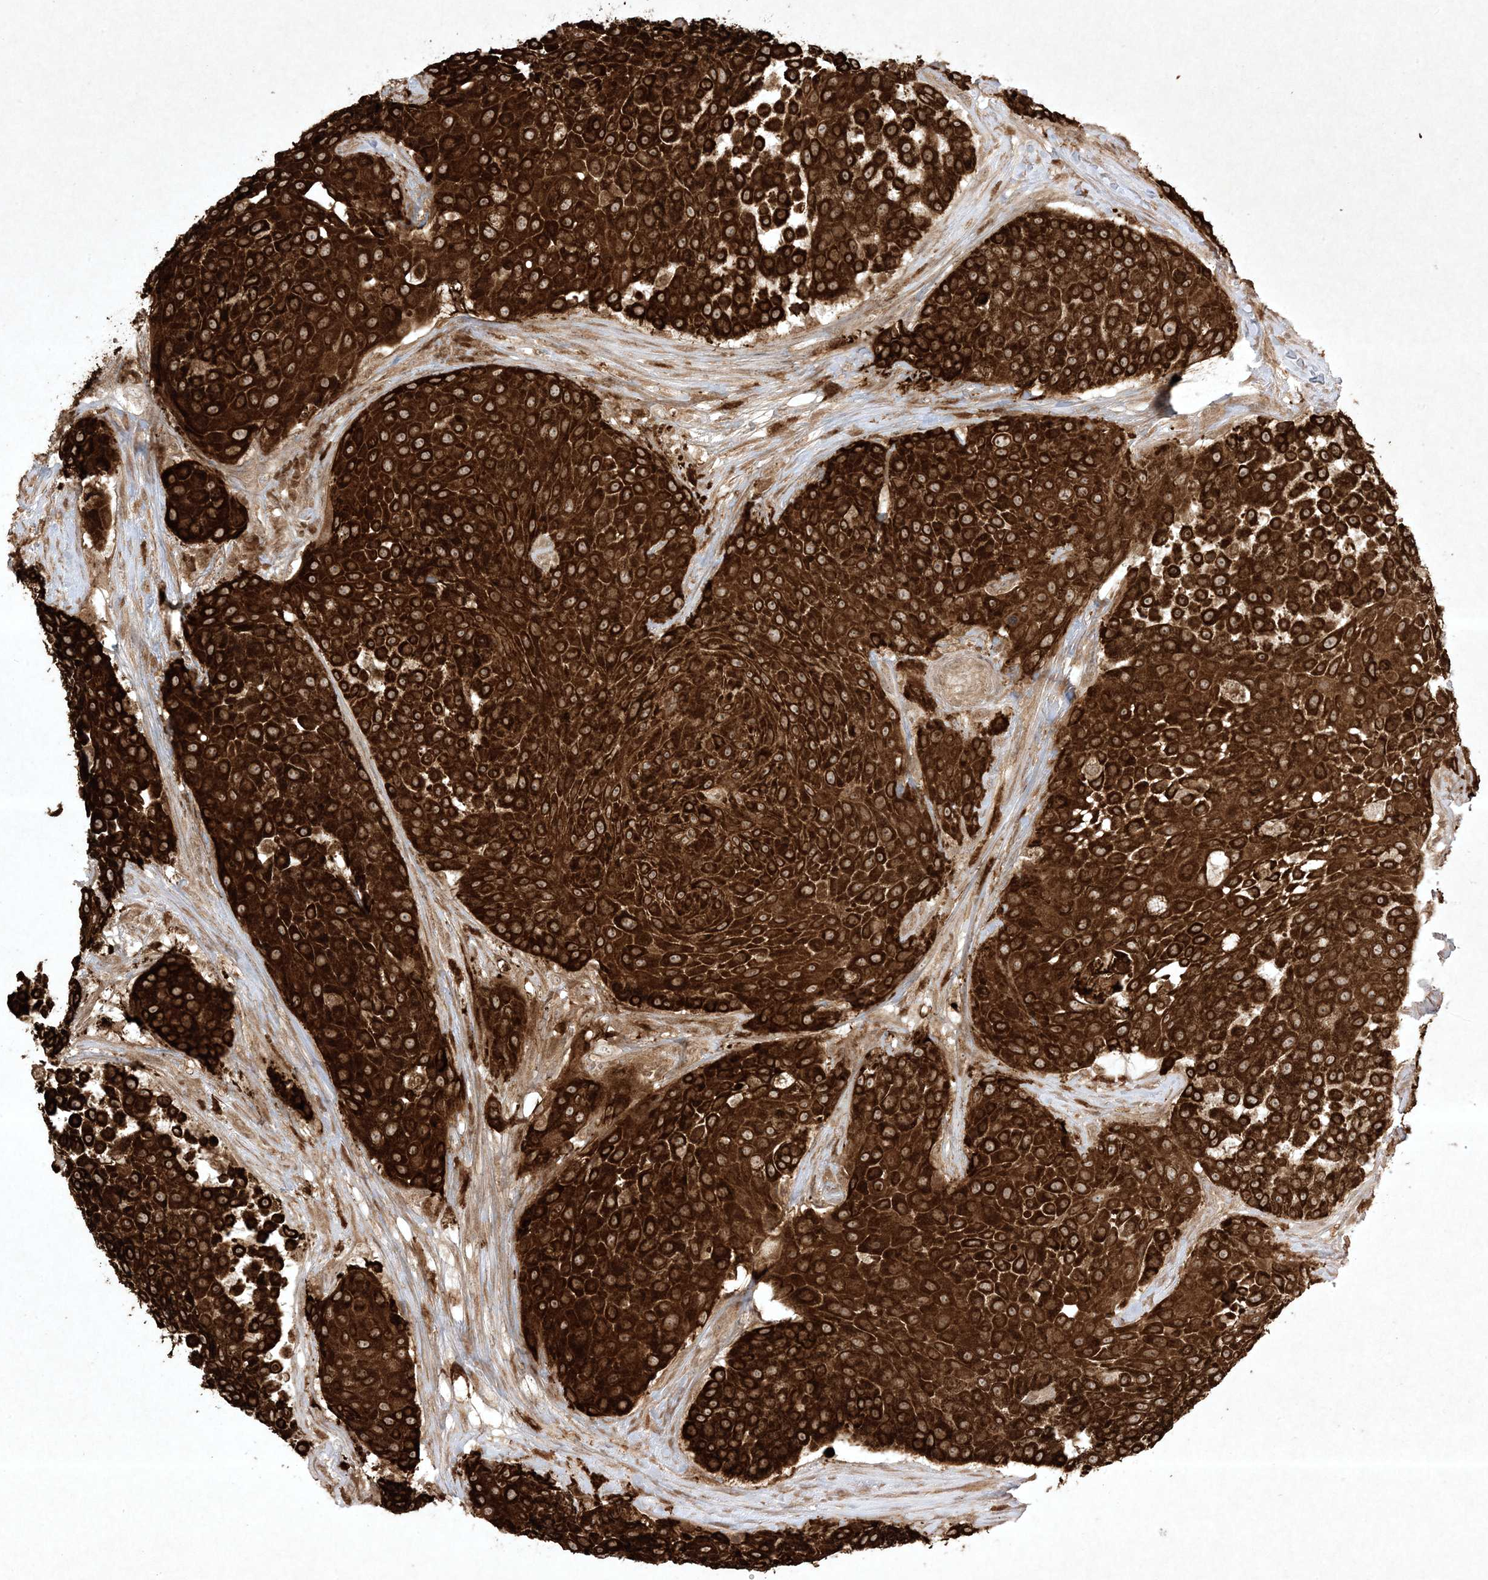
{"staining": {"intensity": "strong", "quantity": ">75%", "location": "cytoplasmic/membranous"}, "tissue": "urothelial cancer", "cell_type": "Tumor cells", "image_type": "cancer", "snomed": [{"axis": "morphology", "description": "Urothelial carcinoma, High grade"}, {"axis": "topography", "description": "Urinary bladder"}], "caption": "Protein staining shows strong cytoplasmic/membranous staining in about >75% of tumor cells in high-grade urothelial carcinoma. (DAB IHC with brightfield microscopy, high magnification).", "gene": "PTK6", "patient": {"sex": "female", "age": 63}}